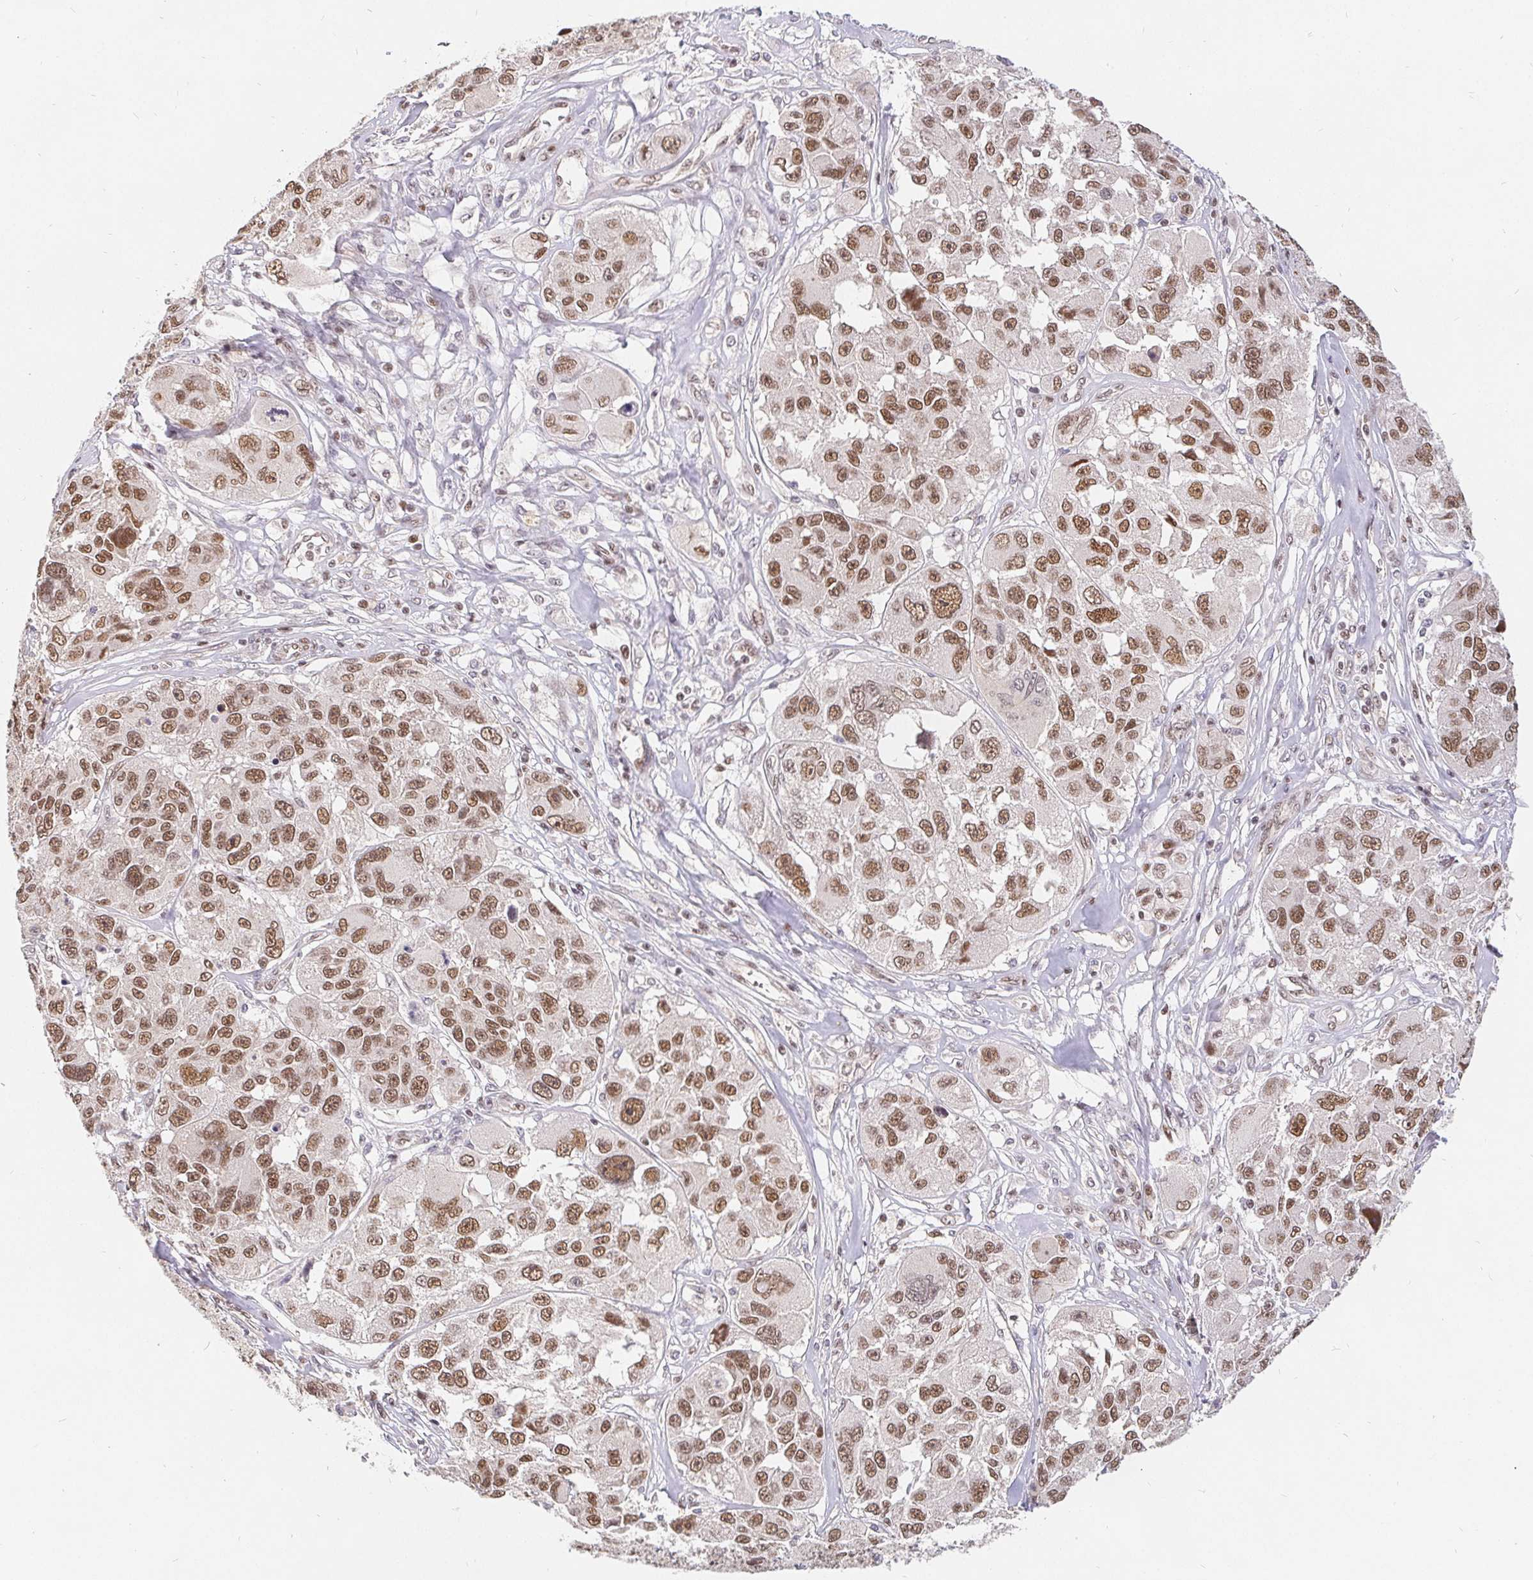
{"staining": {"intensity": "moderate", "quantity": ">75%", "location": "nuclear"}, "tissue": "melanoma", "cell_type": "Tumor cells", "image_type": "cancer", "snomed": [{"axis": "morphology", "description": "Malignant melanoma, NOS"}, {"axis": "topography", "description": "Skin"}], "caption": "Melanoma was stained to show a protein in brown. There is medium levels of moderate nuclear staining in approximately >75% of tumor cells.", "gene": "POU2F1", "patient": {"sex": "female", "age": 66}}